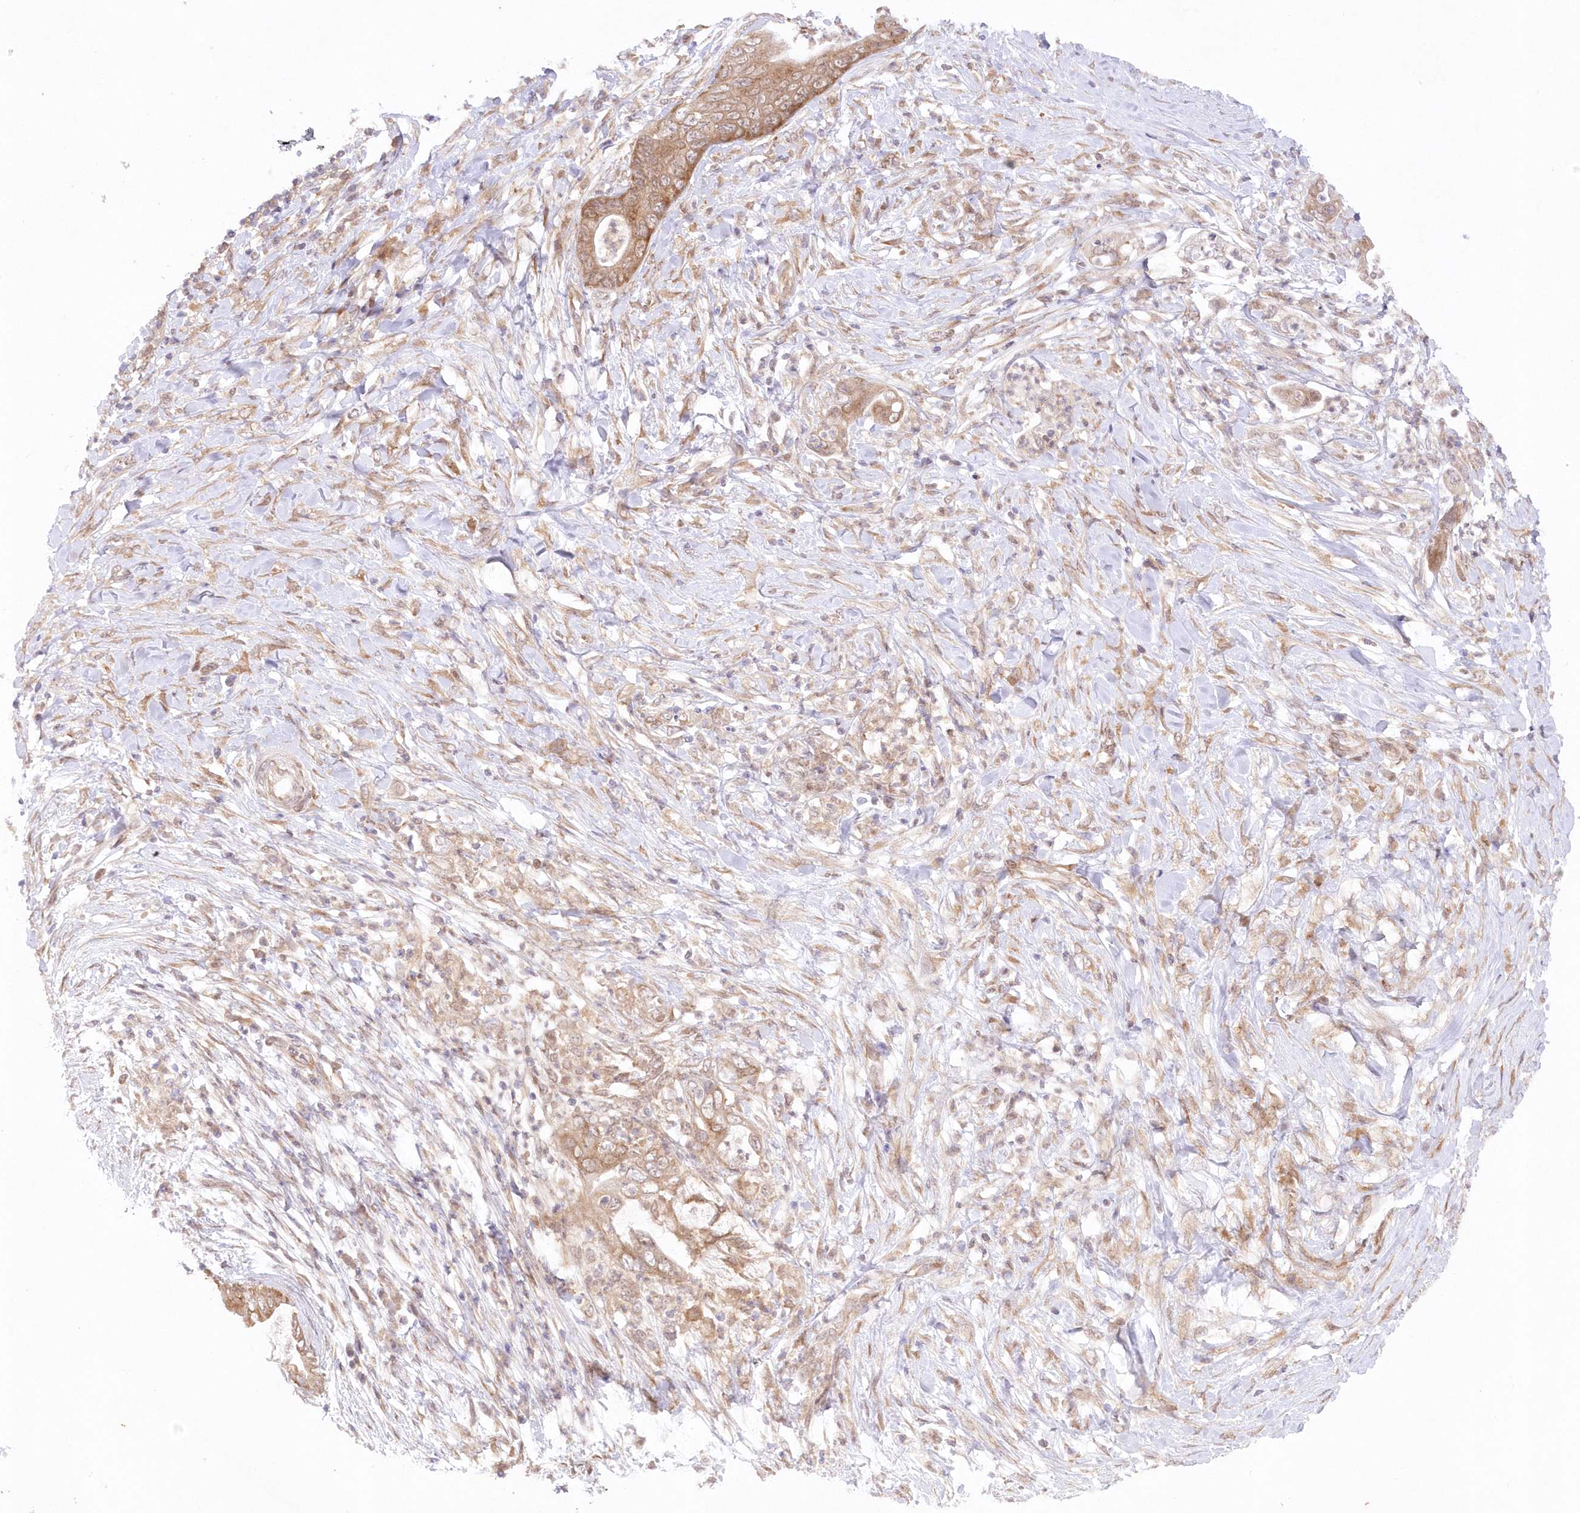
{"staining": {"intensity": "moderate", "quantity": ">75%", "location": "cytoplasmic/membranous"}, "tissue": "pancreatic cancer", "cell_type": "Tumor cells", "image_type": "cancer", "snomed": [{"axis": "morphology", "description": "Adenocarcinoma, NOS"}, {"axis": "topography", "description": "Pancreas"}], "caption": "Protein analysis of pancreatic cancer tissue reveals moderate cytoplasmic/membranous expression in about >75% of tumor cells. The staining was performed using DAB, with brown indicating positive protein expression. Nuclei are stained blue with hematoxylin.", "gene": "RNPEP", "patient": {"sex": "male", "age": 75}}